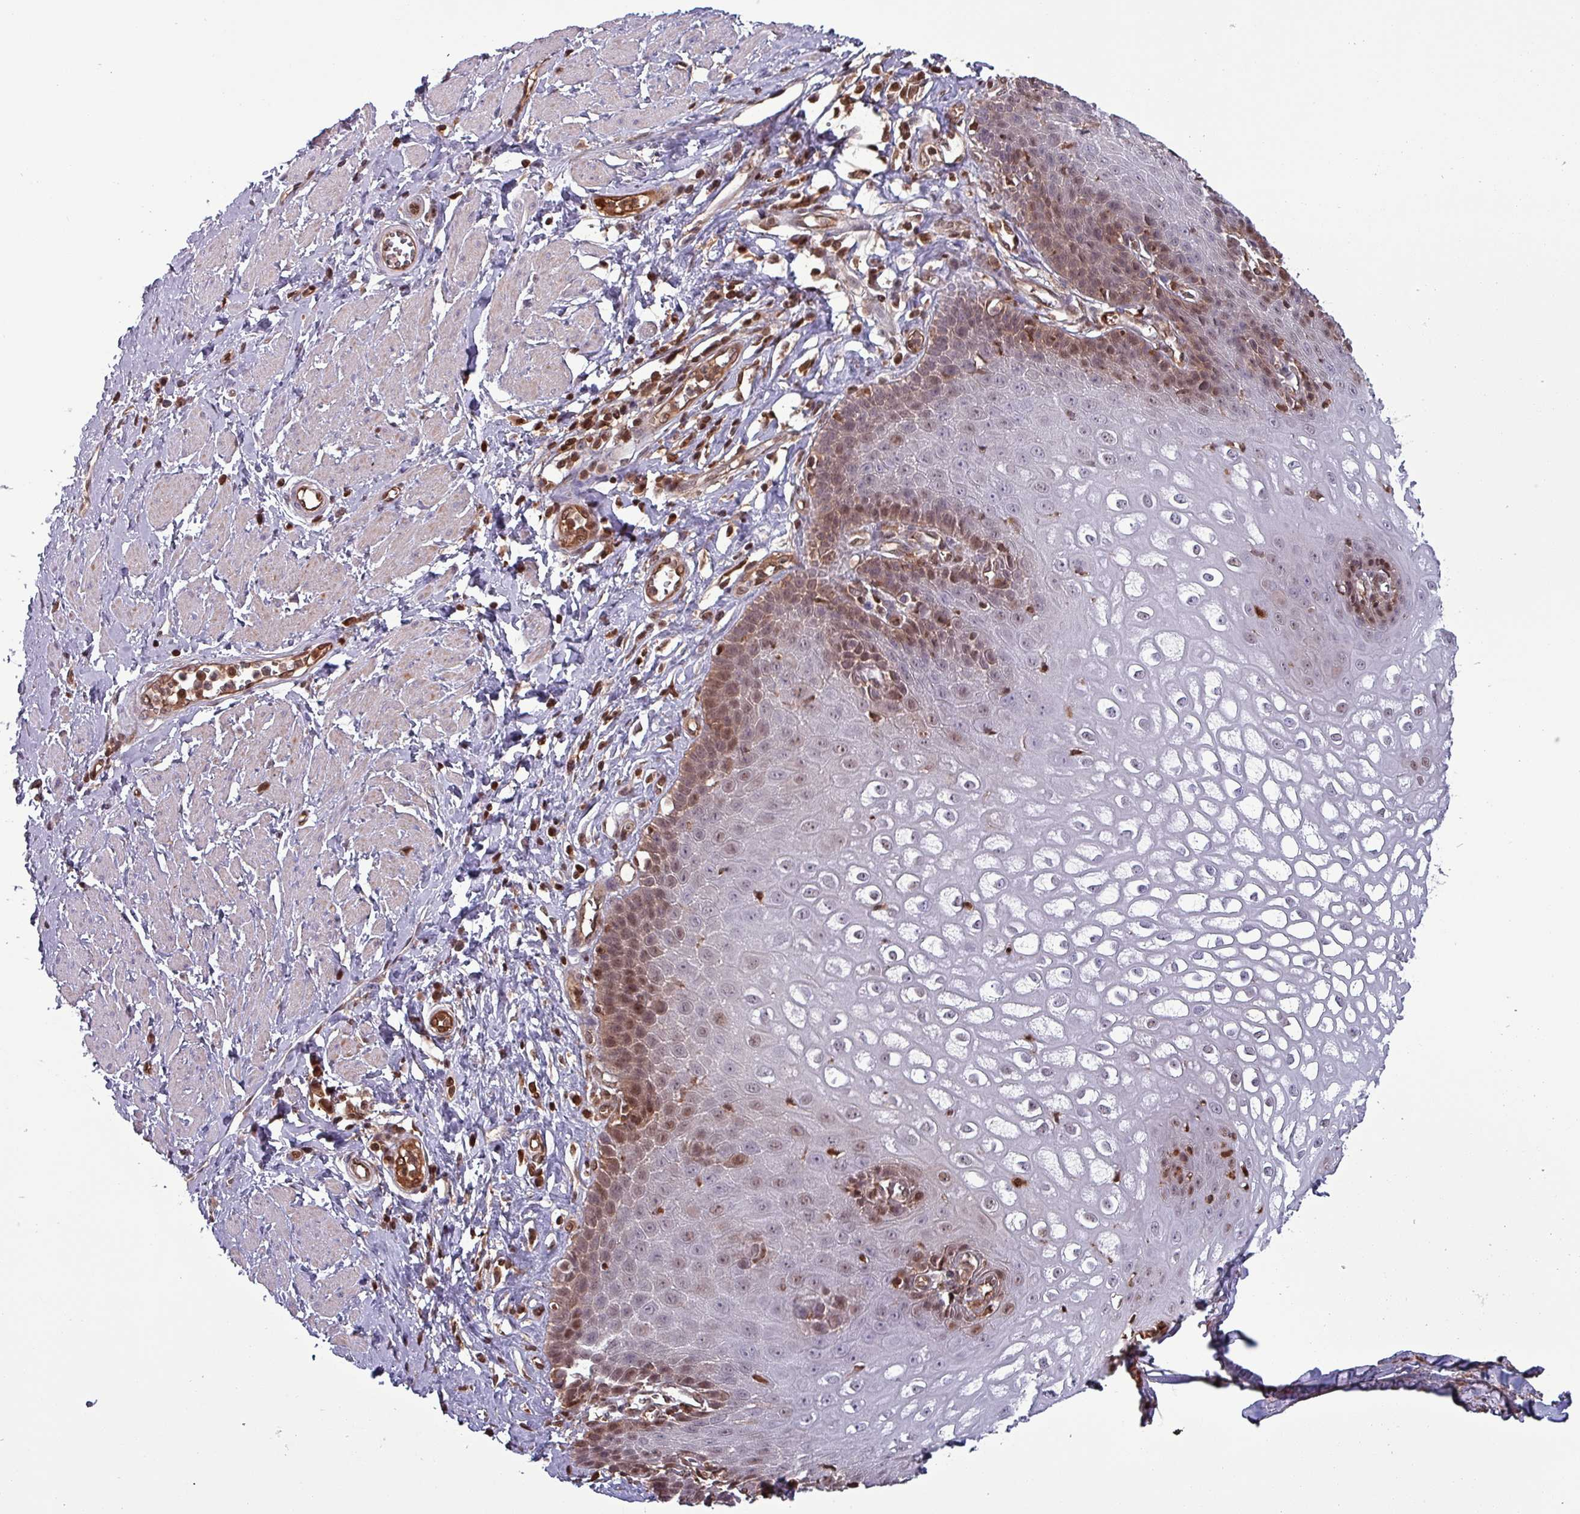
{"staining": {"intensity": "moderate", "quantity": "25%-75%", "location": "cytoplasmic/membranous,nuclear"}, "tissue": "esophagus", "cell_type": "Squamous epithelial cells", "image_type": "normal", "snomed": [{"axis": "morphology", "description": "Normal tissue, NOS"}, {"axis": "topography", "description": "Esophagus"}], "caption": "Protein staining by IHC reveals moderate cytoplasmic/membranous,nuclear positivity in approximately 25%-75% of squamous epithelial cells in normal esophagus.", "gene": "PSMB8", "patient": {"sex": "male", "age": 67}}